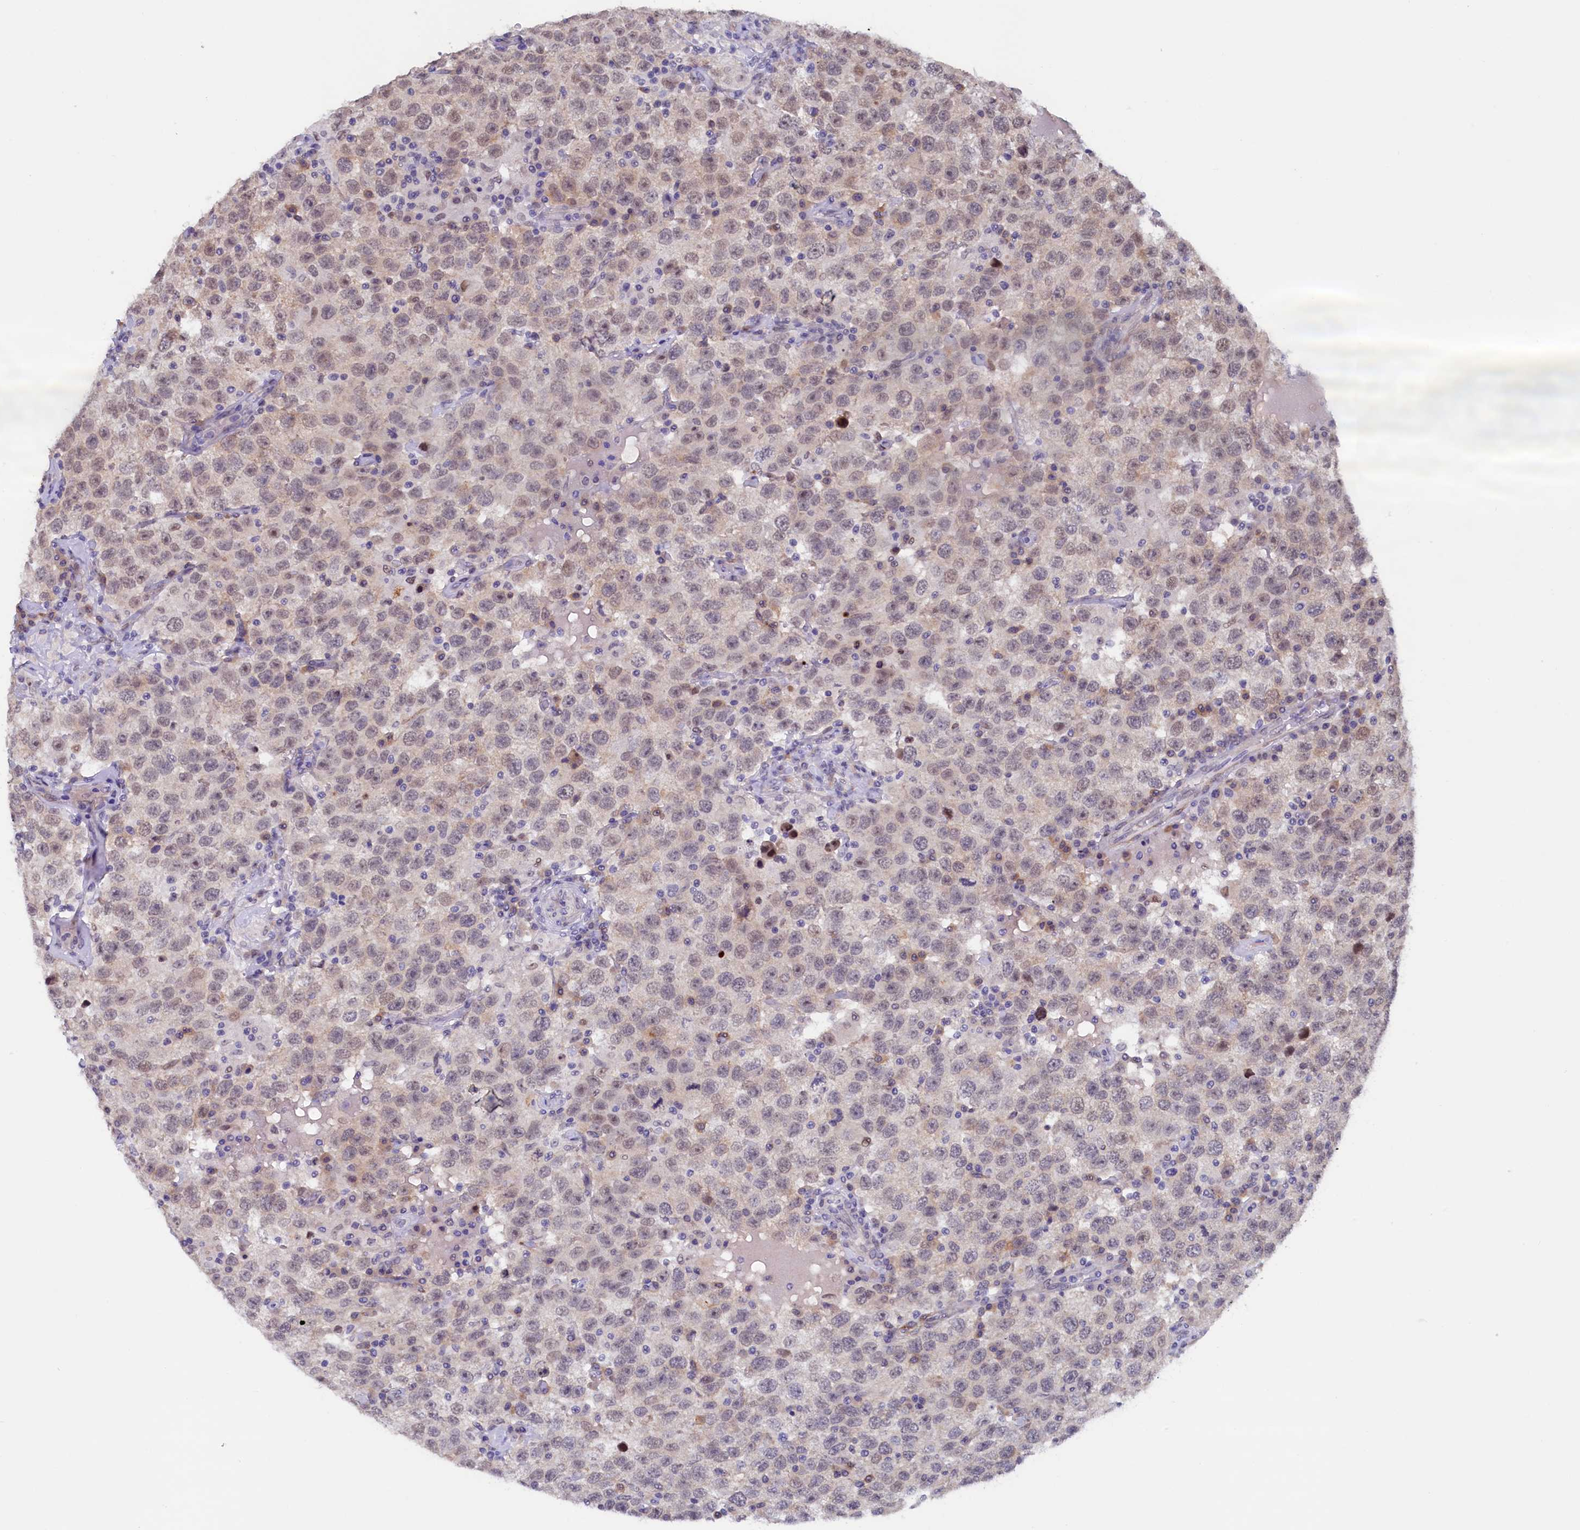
{"staining": {"intensity": "weak", "quantity": "<25%", "location": "nuclear"}, "tissue": "testis cancer", "cell_type": "Tumor cells", "image_type": "cancer", "snomed": [{"axis": "morphology", "description": "Seminoma, NOS"}, {"axis": "topography", "description": "Testis"}], "caption": "IHC image of neoplastic tissue: seminoma (testis) stained with DAB exhibits no significant protein expression in tumor cells.", "gene": "PACSIN3", "patient": {"sex": "male", "age": 41}}